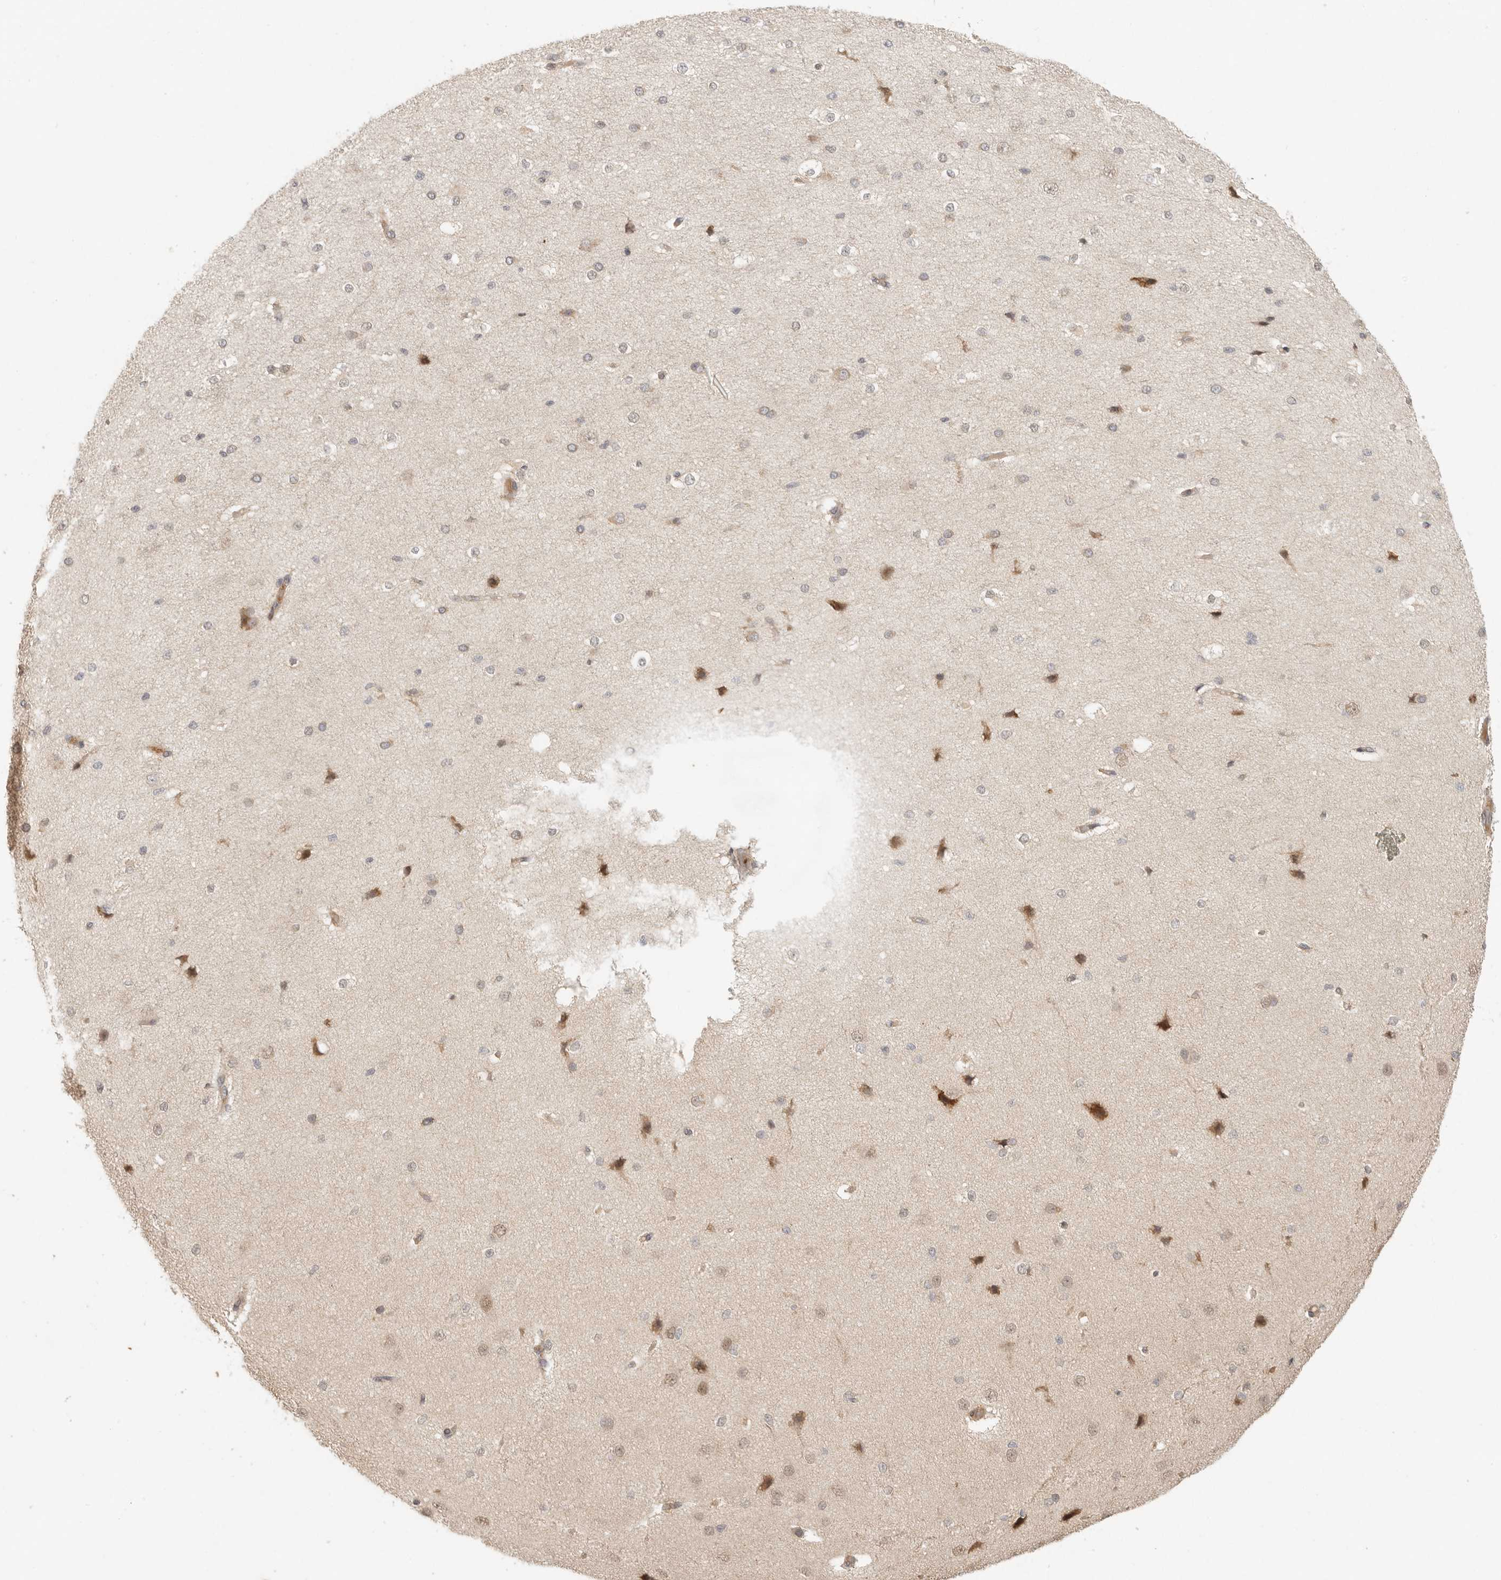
{"staining": {"intensity": "moderate", "quantity": "25%-75%", "location": "cytoplasmic/membranous"}, "tissue": "cerebral cortex", "cell_type": "Endothelial cells", "image_type": "normal", "snomed": [{"axis": "morphology", "description": "Normal tissue, NOS"}, {"axis": "morphology", "description": "Developmental malformation"}, {"axis": "topography", "description": "Cerebral cortex"}], "caption": "The micrograph shows staining of benign cerebral cortex, revealing moderate cytoplasmic/membranous protein expression (brown color) within endothelial cells. (DAB (3,3'-diaminobenzidine) IHC with brightfield microscopy, high magnification).", "gene": "AHDC1", "patient": {"sex": "female", "age": 30}}